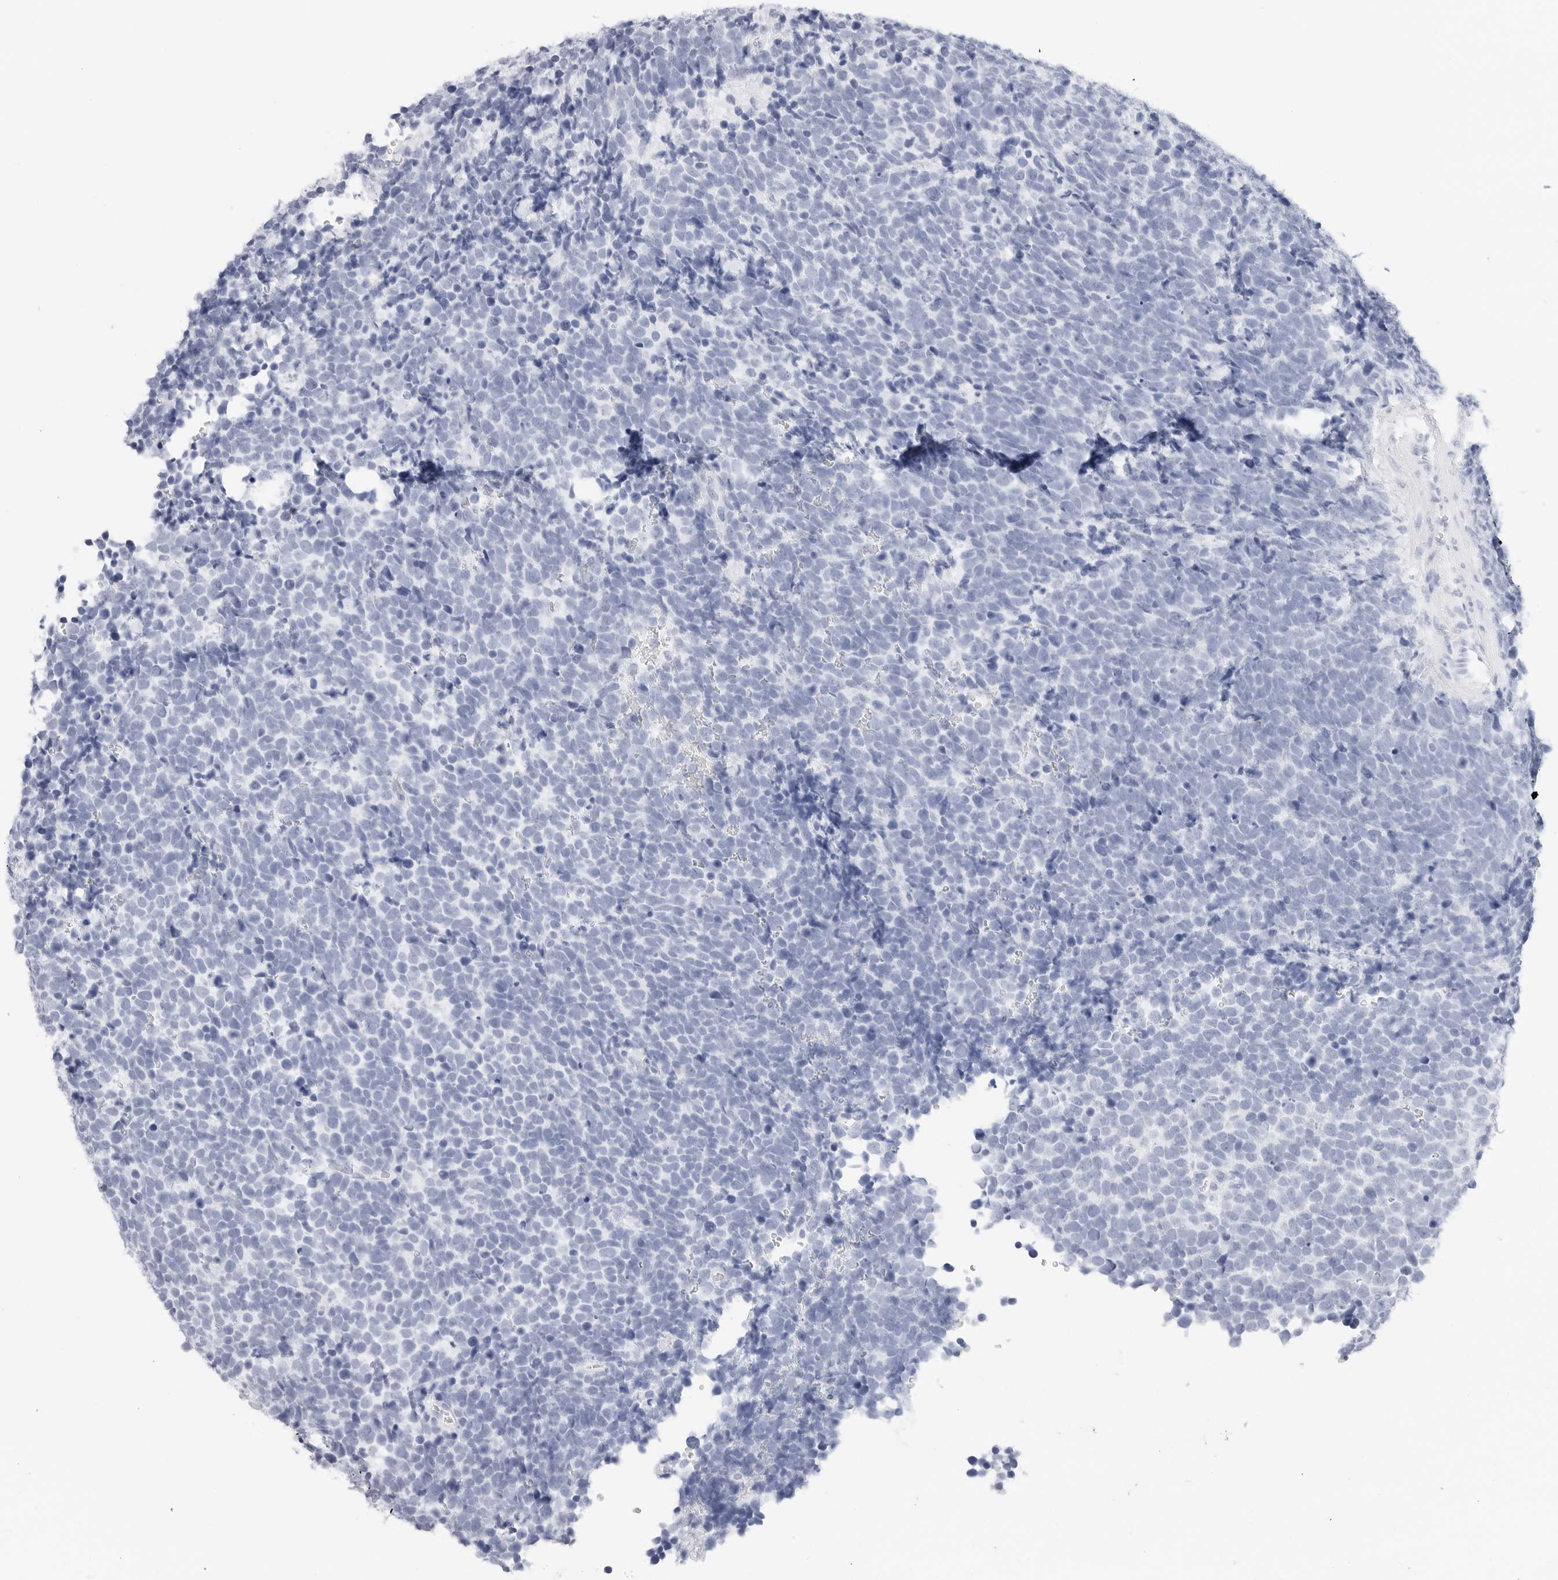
{"staining": {"intensity": "negative", "quantity": "none", "location": "none"}, "tissue": "urothelial cancer", "cell_type": "Tumor cells", "image_type": "cancer", "snomed": [{"axis": "morphology", "description": "Urothelial carcinoma, High grade"}, {"axis": "topography", "description": "Urinary bladder"}], "caption": "High magnification brightfield microscopy of high-grade urothelial carcinoma stained with DAB (brown) and counterstained with hematoxylin (blue): tumor cells show no significant staining.", "gene": "TFF2", "patient": {"sex": "female", "age": 82}}